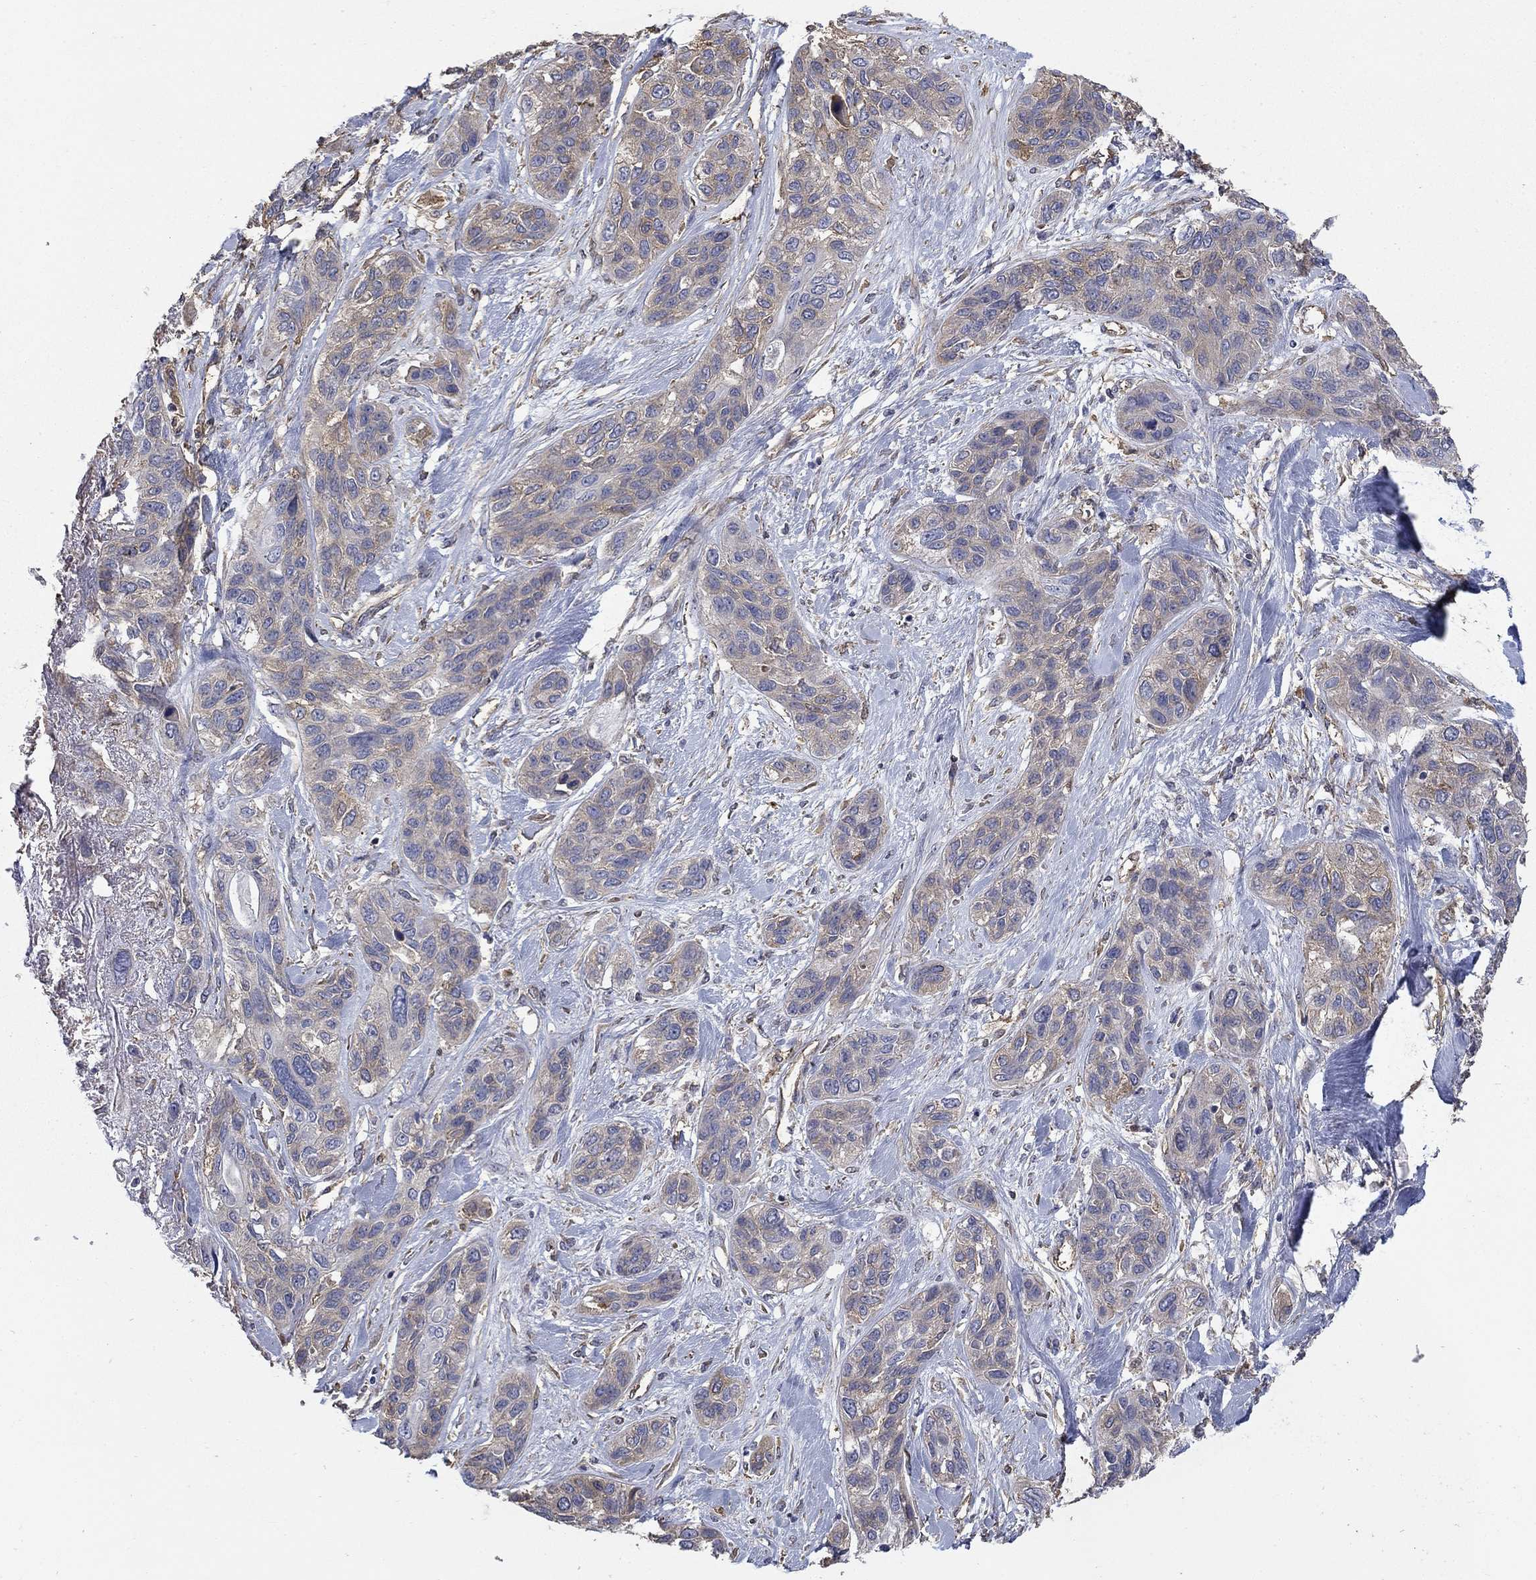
{"staining": {"intensity": "weak", "quantity": "25%-75%", "location": "cytoplasmic/membranous"}, "tissue": "lung cancer", "cell_type": "Tumor cells", "image_type": "cancer", "snomed": [{"axis": "morphology", "description": "Squamous cell carcinoma, NOS"}, {"axis": "topography", "description": "Lung"}], "caption": "Immunohistochemistry (IHC) image of neoplastic tissue: human lung squamous cell carcinoma stained using IHC displays low levels of weak protein expression localized specifically in the cytoplasmic/membranous of tumor cells, appearing as a cytoplasmic/membranous brown color.", "gene": "DPYSL2", "patient": {"sex": "female", "age": 70}}